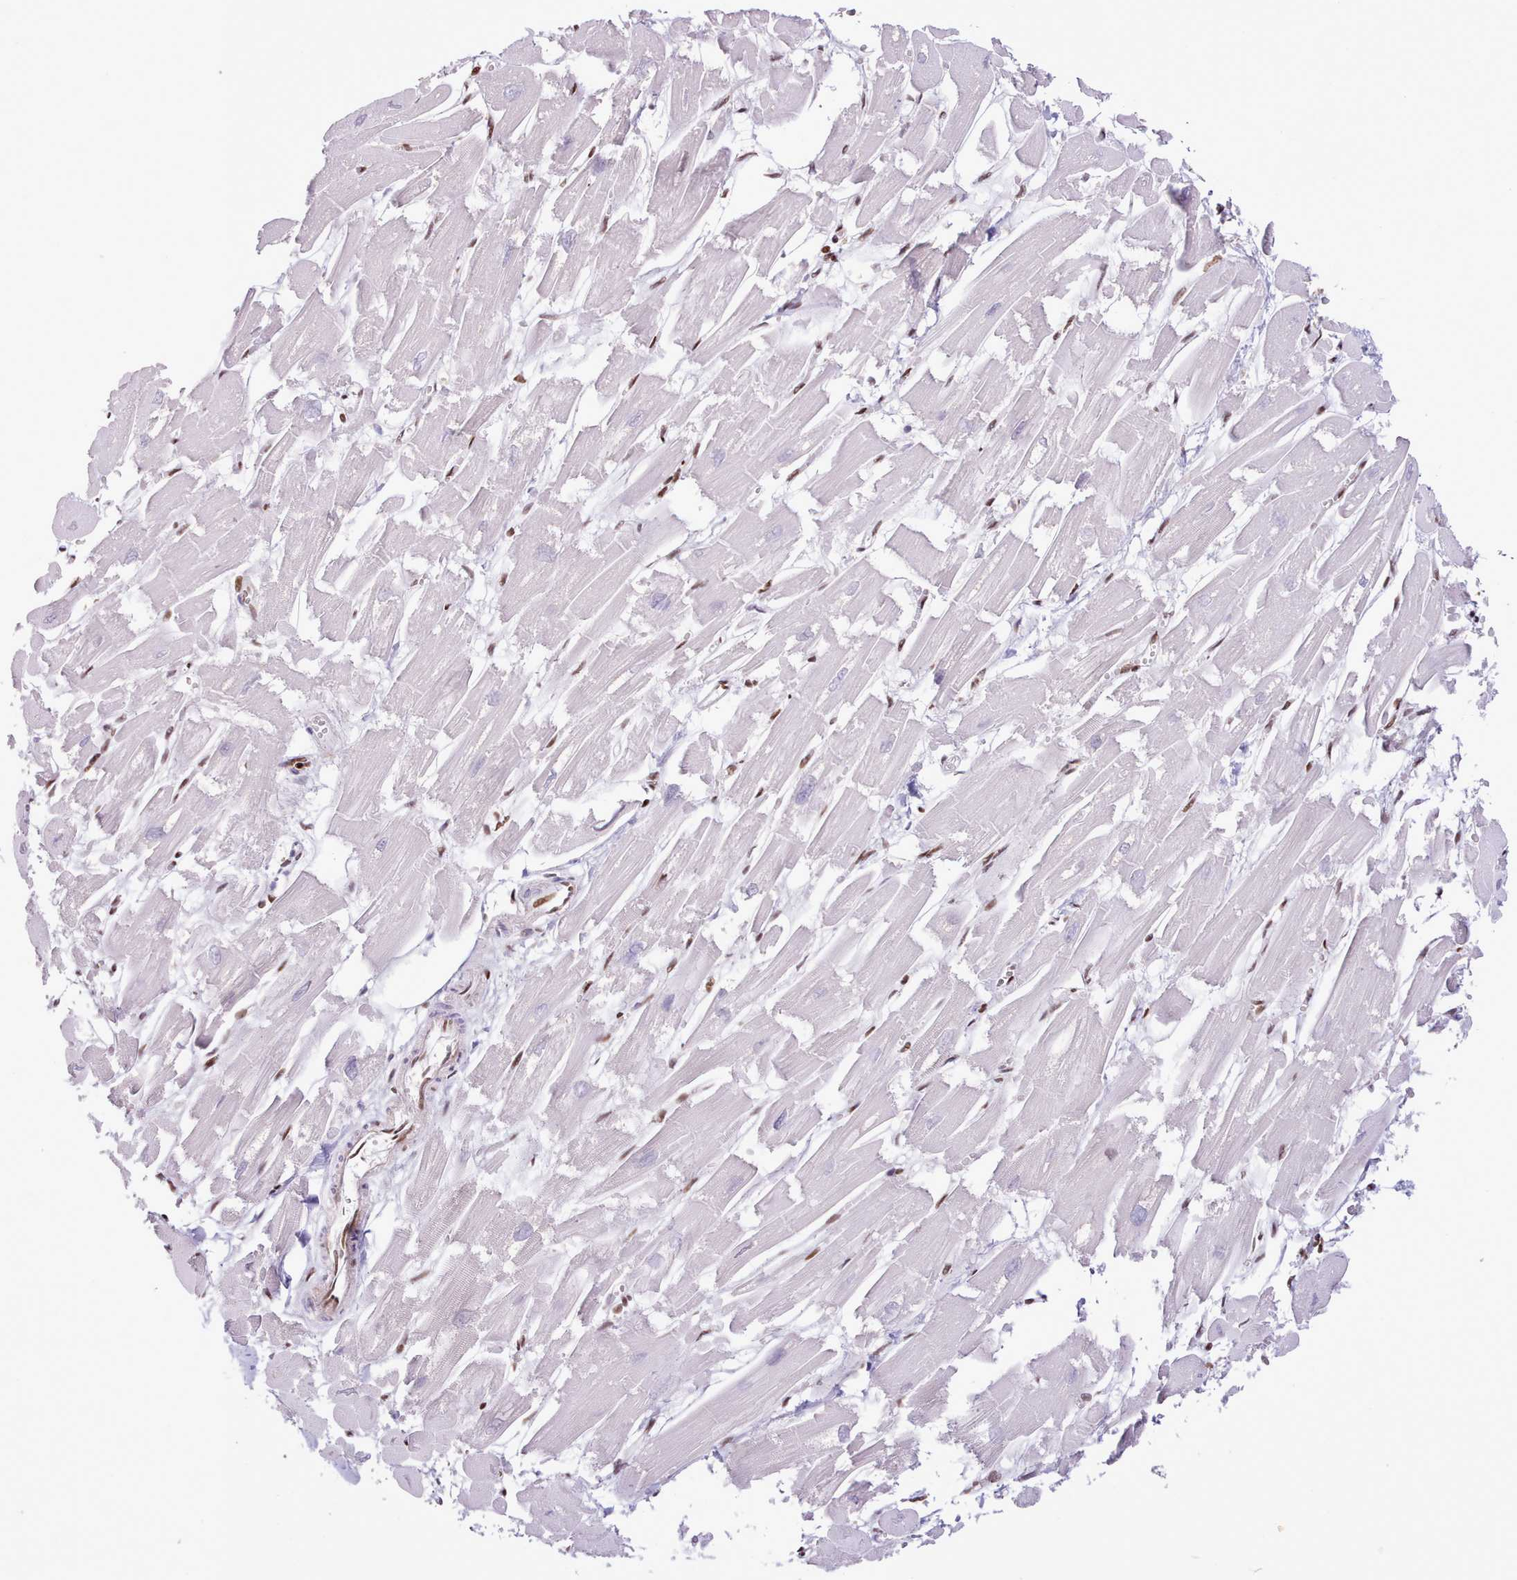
{"staining": {"intensity": "moderate", "quantity": "<25%", "location": "nuclear"}, "tissue": "heart muscle", "cell_type": "Cardiomyocytes", "image_type": "normal", "snomed": [{"axis": "morphology", "description": "Normal tissue, NOS"}, {"axis": "topography", "description": "Heart"}], "caption": "Protein expression analysis of unremarkable human heart muscle reveals moderate nuclear staining in approximately <25% of cardiomyocytes. The protein is shown in brown color, while the nuclei are stained blue.", "gene": "TAF15", "patient": {"sex": "male", "age": 54}}